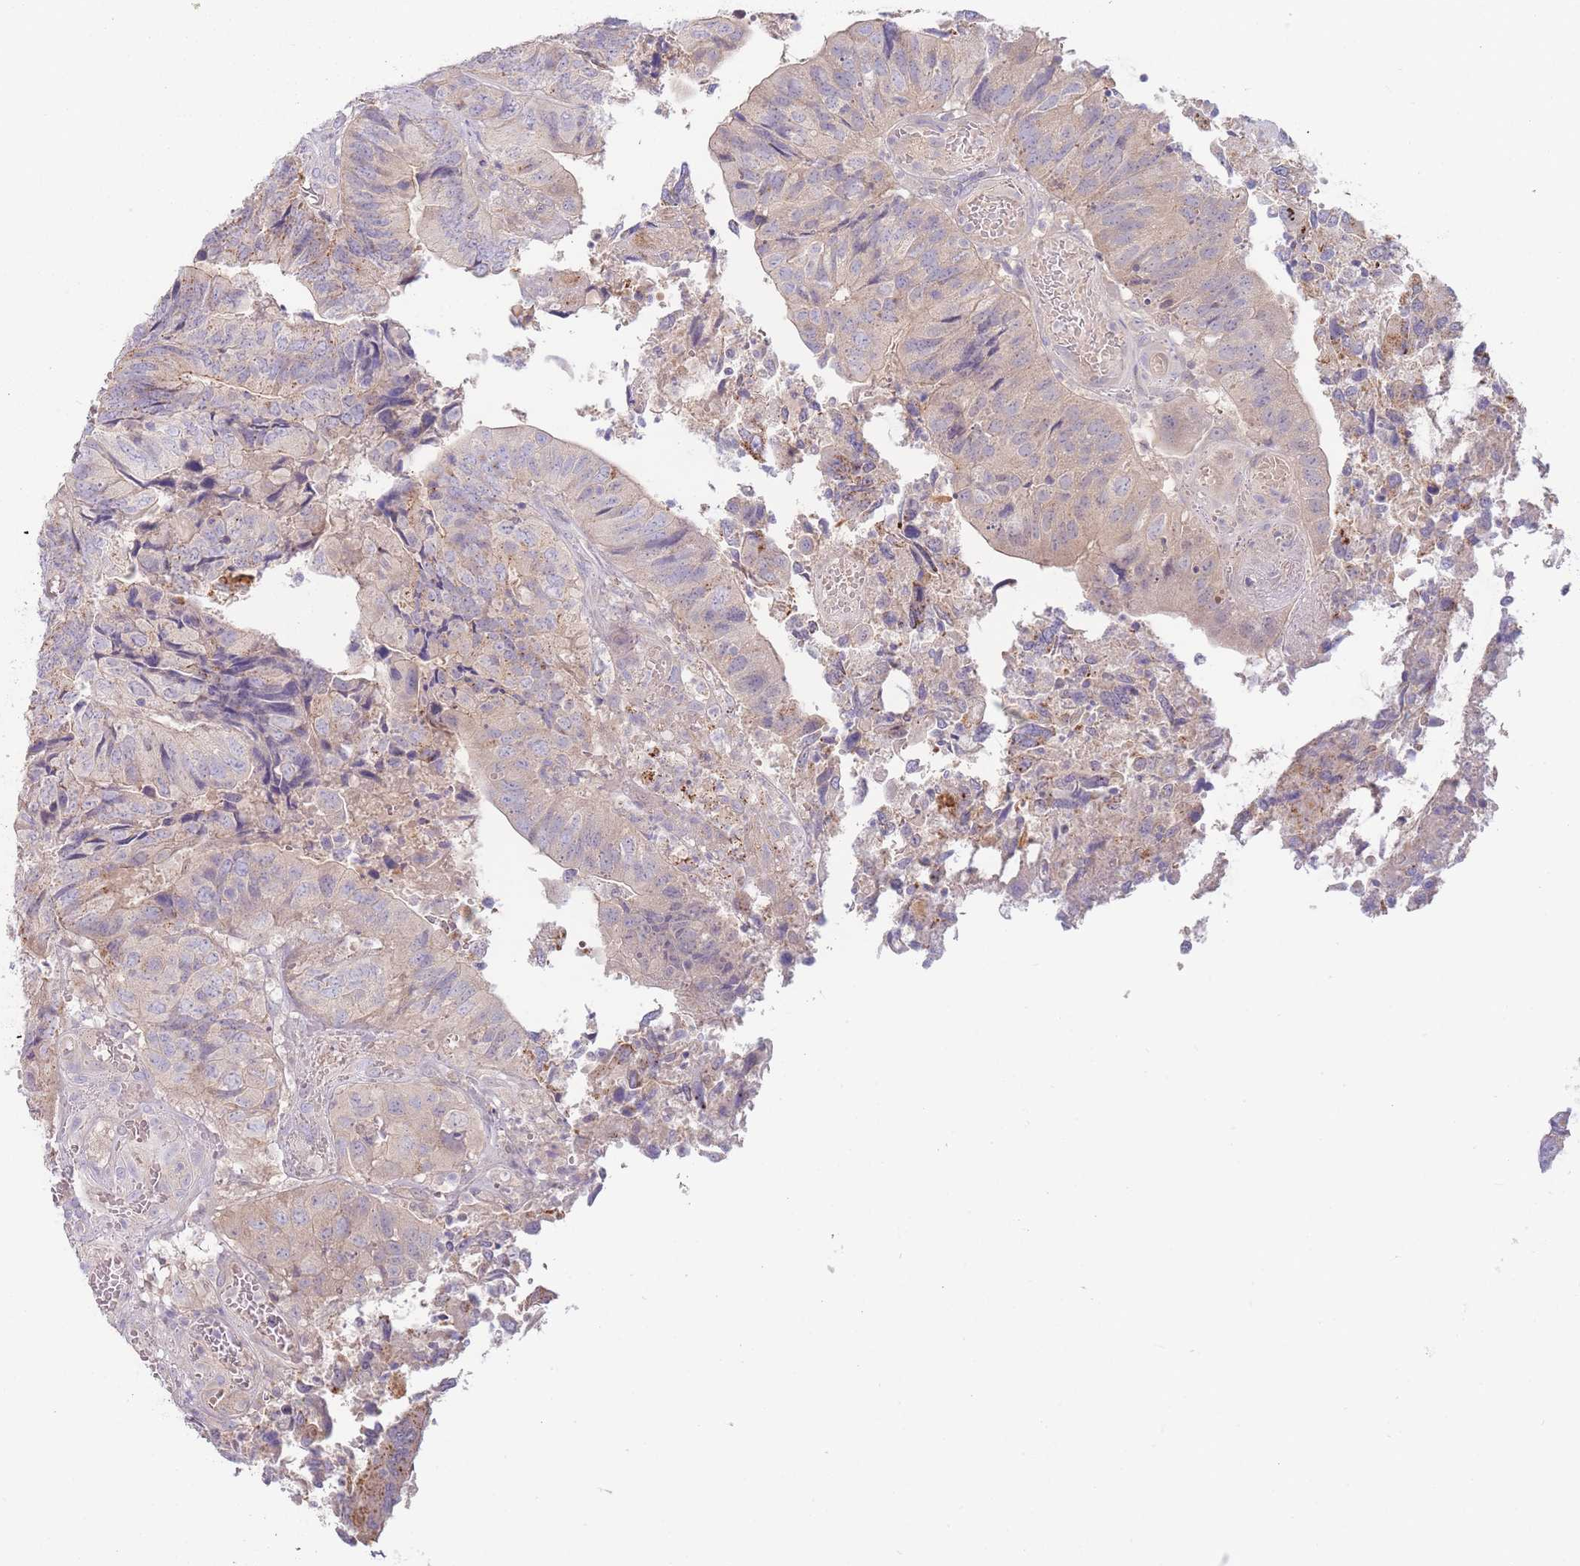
{"staining": {"intensity": "moderate", "quantity": "<25%", "location": "cytoplasmic/membranous"}, "tissue": "colorectal cancer", "cell_type": "Tumor cells", "image_type": "cancer", "snomed": [{"axis": "morphology", "description": "Adenocarcinoma, NOS"}, {"axis": "topography", "description": "Colon"}], "caption": "Tumor cells demonstrate moderate cytoplasmic/membranous staining in approximately <25% of cells in colorectal cancer (adenocarcinoma).", "gene": "SPHKAP", "patient": {"sex": "female", "age": 67}}